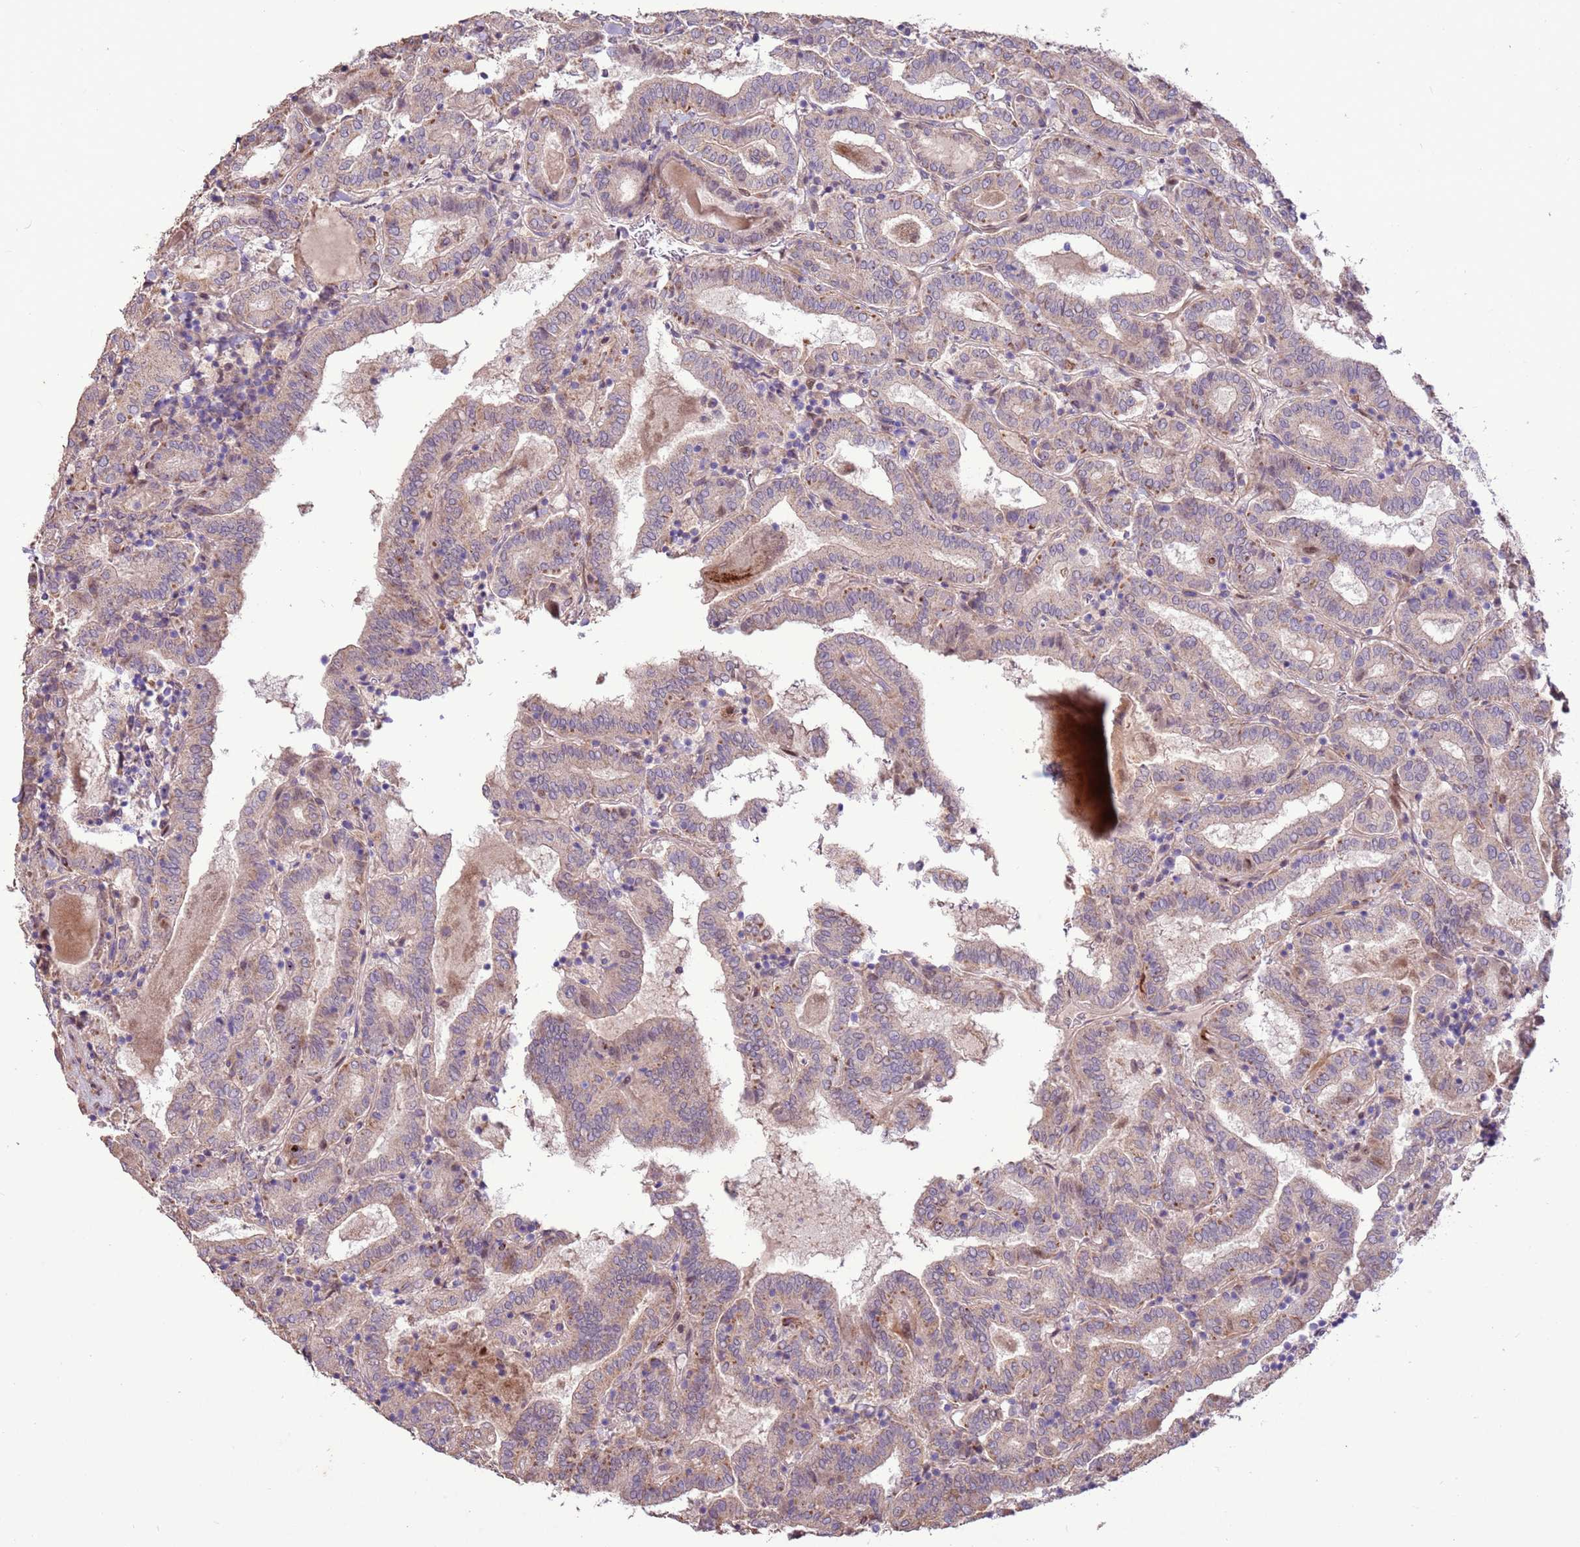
{"staining": {"intensity": "weak", "quantity": "<25%", "location": "cytoplasmic/membranous"}, "tissue": "thyroid cancer", "cell_type": "Tumor cells", "image_type": "cancer", "snomed": [{"axis": "morphology", "description": "Papillary adenocarcinoma, NOS"}, {"axis": "topography", "description": "Thyroid gland"}], "caption": "The immunohistochemistry photomicrograph has no significant staining in tumor cells of thyroid cancer tissue.", "gene": "LGI4", "patient": {"sex": "female", "age": 72}}